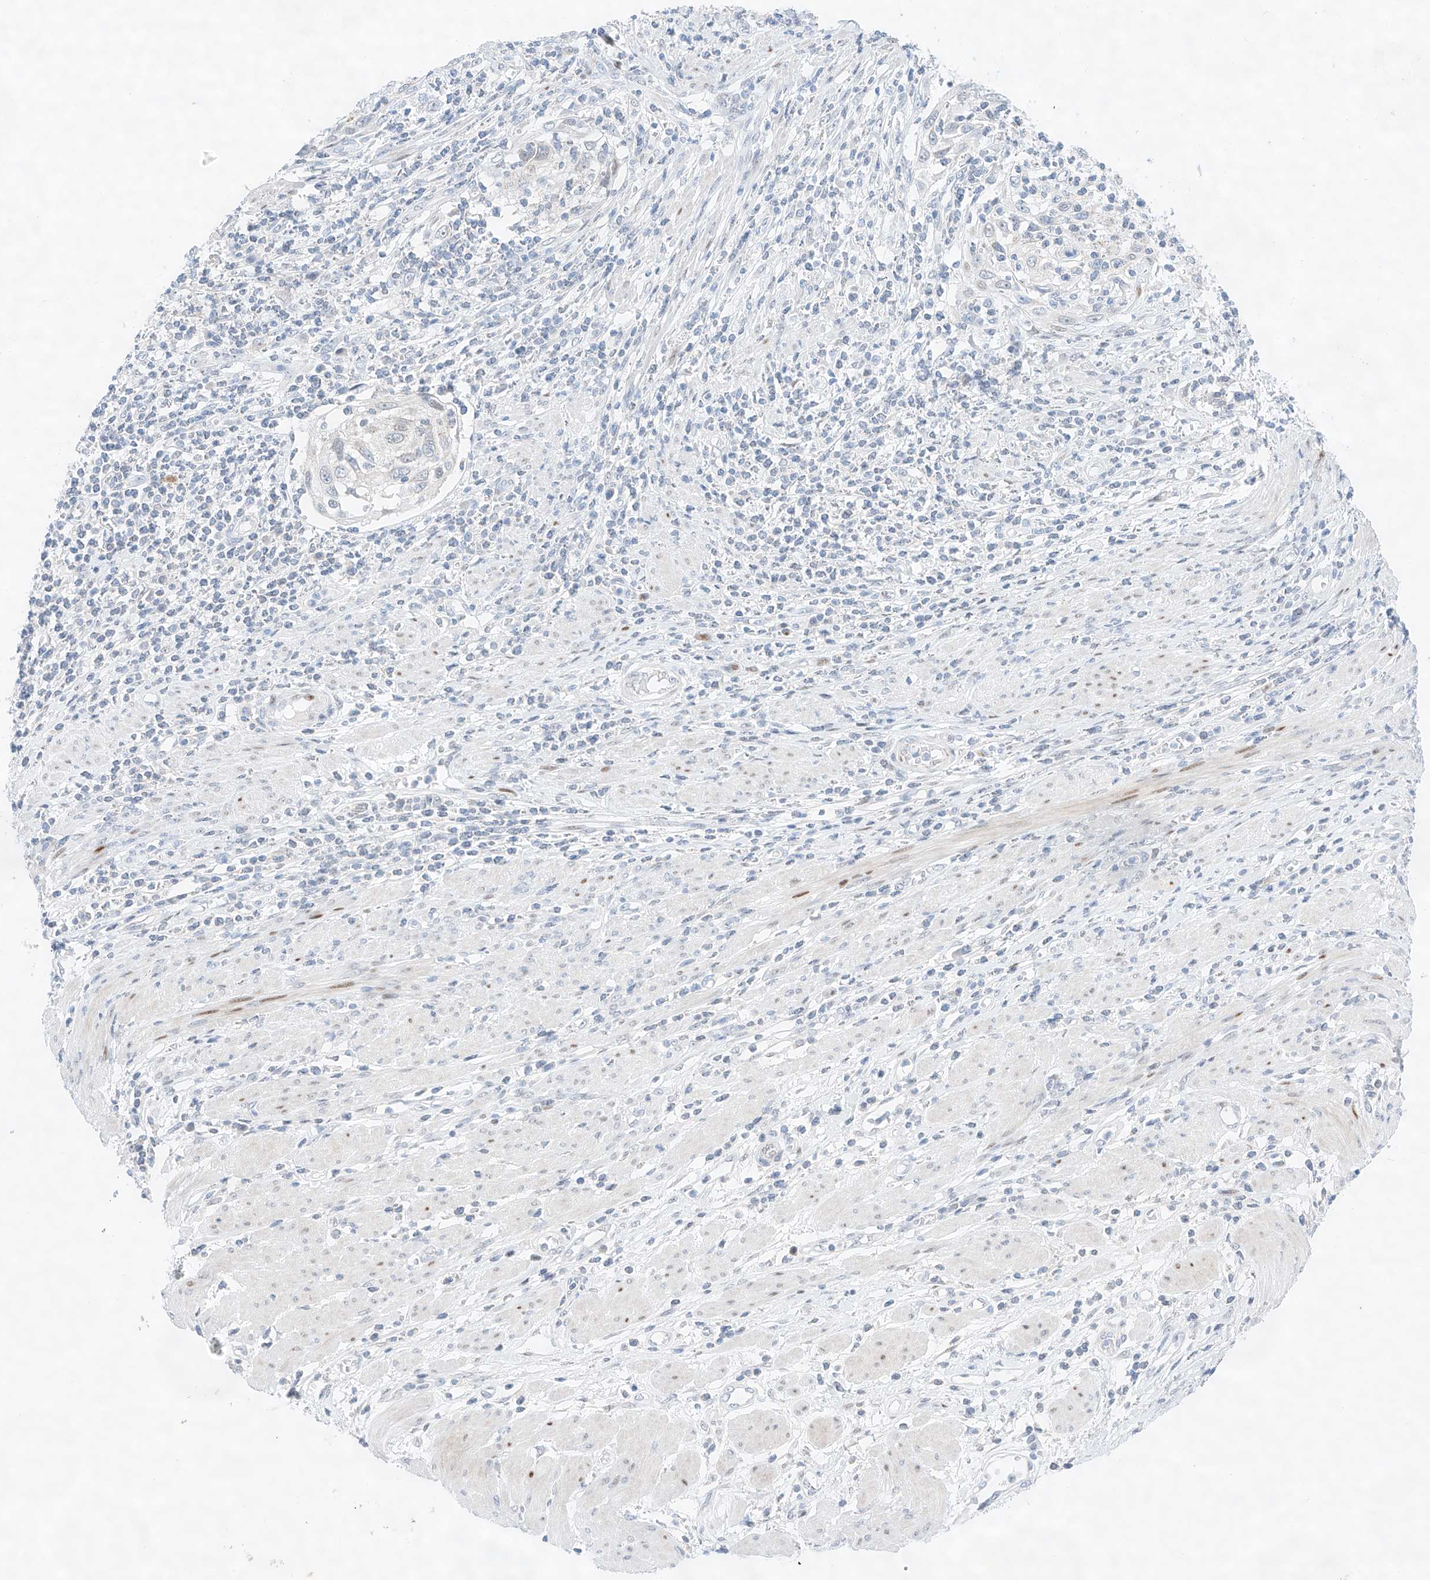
{"staining": {"intensity": "negative", "quantity": "none", "location": "none"}, "tissue": "cervical cancer", "cell_type": "Tumor cells", "image_type": "cancer", "snomed": [{"axis": "morphology", "description": "Squamous cell carcinoma, NOS"}, {"axis": "topography", "description": "Cervix"}], "caption": "A high-resolution image shows IHC staining of cervical squamous cell carcinoma, which reveals no significant positivity in tumor cells. (DAB (3,3'-diaminobenzidine) immunohistochemistry with hematoxylin counter stain).", "gene": "NT5C3B", "patient": {"sex": "female", "age": 70}}